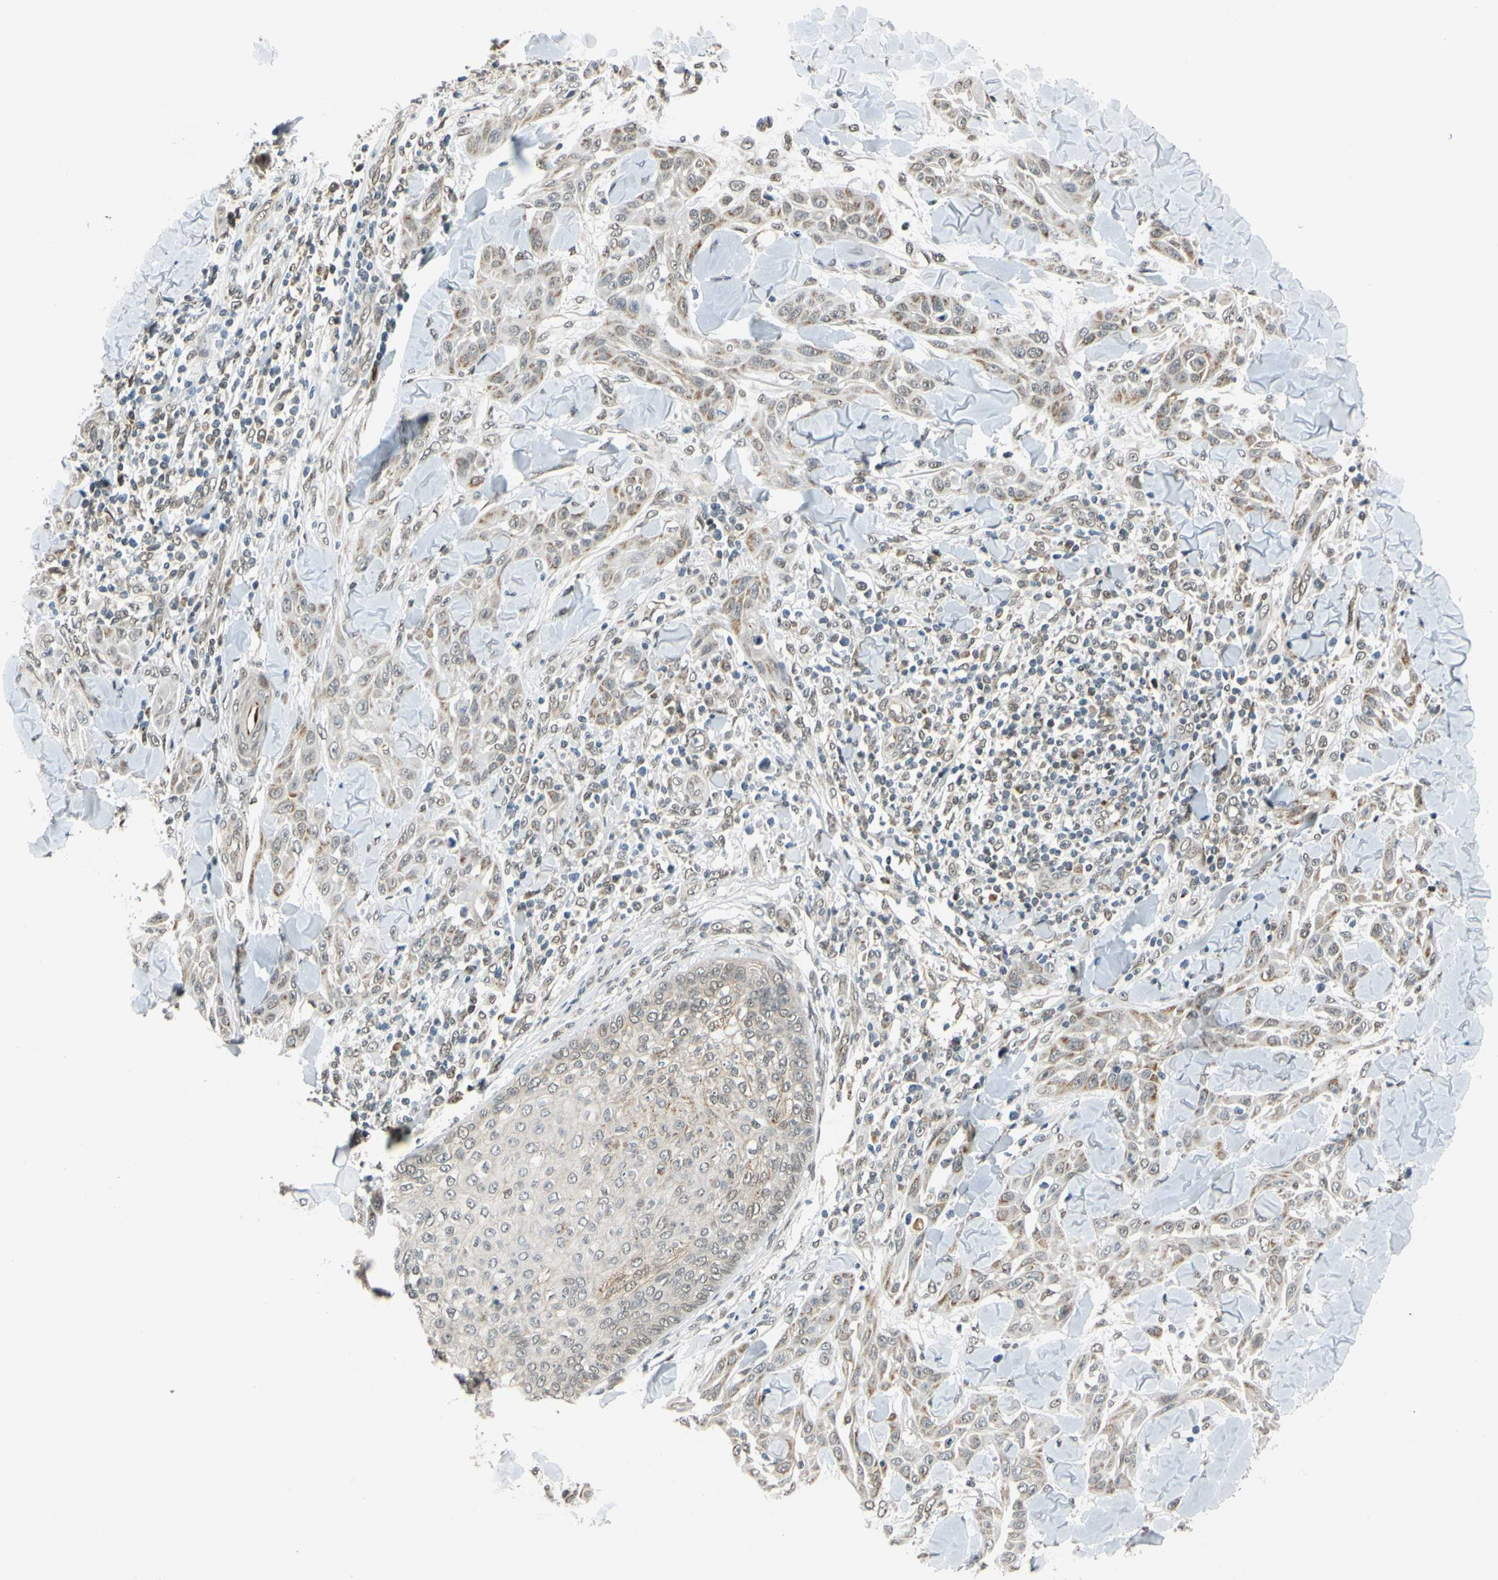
{"staining": {"intensity": "moderate", "quantity": ">75%", "location": "cytoplasmic/membranous"}, "tissue": "skin cancer", "cell_type": "Tumor cells", "image_type": "cancer", "snomed": [{"axis": "morphology", "description": "Squamous cell carcinoma, NOS"}, {"axis": "topography", "description": "Skin"}], "caption": "Approximately >75% of tumor cells in skin squamous cell carcinoma show moderate cytoplasmic/membranous protein expression as visualized by brown immunohistochemical staining.", "gene": "POGZ", "patient": {"sex": "male", "age": 24}}